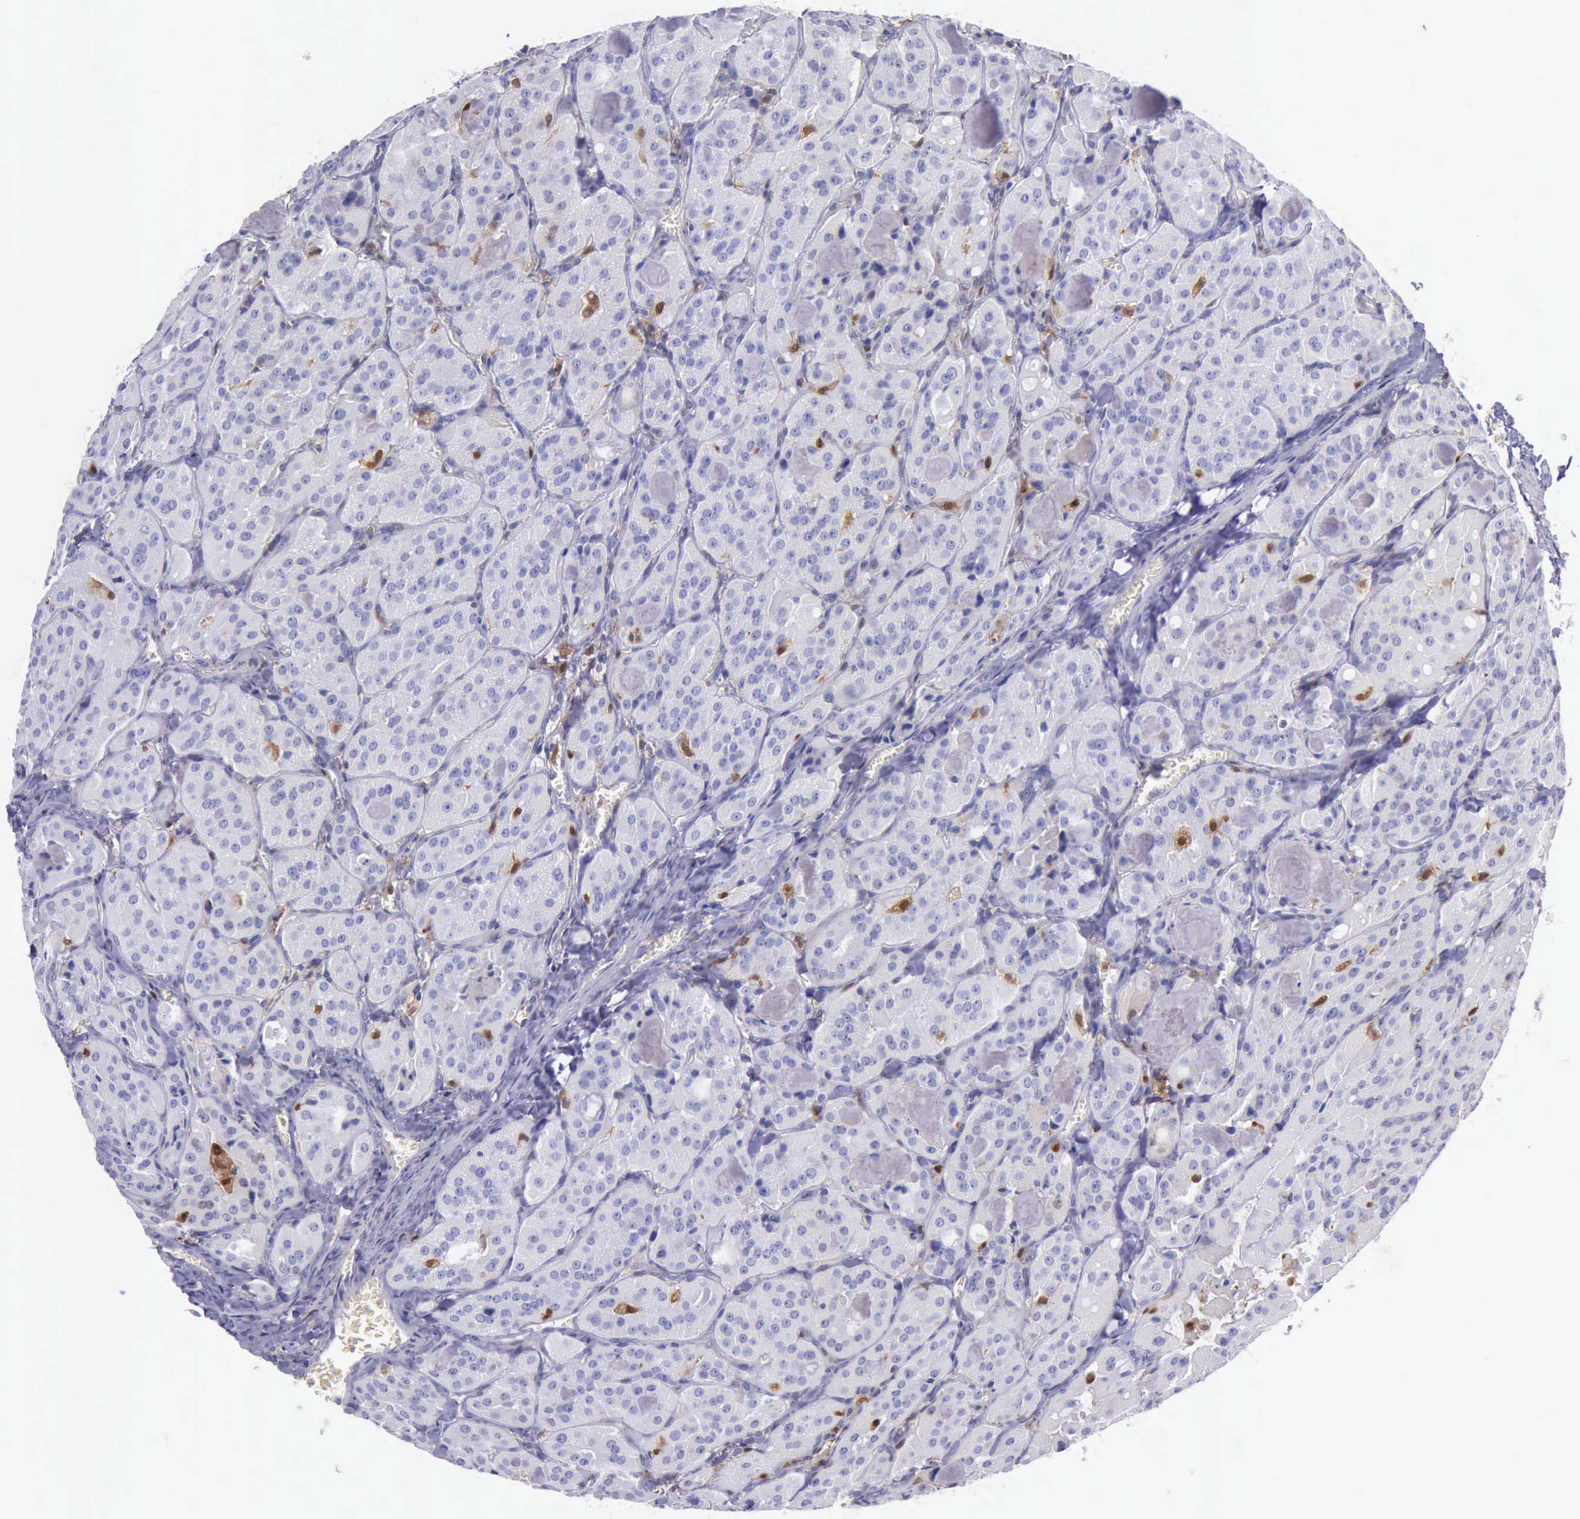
{"staining": {"intensity": "strong", "quantity": "<25%", "location": "cytoplasmic/membranous,nuclear"}, "tissue": "thyroid cancer", "cell_type": "Tumor cells", "image_type": "cancer", "snomed": [{"axis": "morphology", "description": "Carcinoma, NOS"}, {"axis": "topography", "description": "Thyroid gland"}], "caption": "Approximately <25% of tumor cells in human thyroid cancer exhibit strong cytoplasmic/membranous and nuclear protein positivity as visualized by brown immunohistochemical staining.", "gene": "TYMP", "patient": {"sex": "male", "age": 76}}